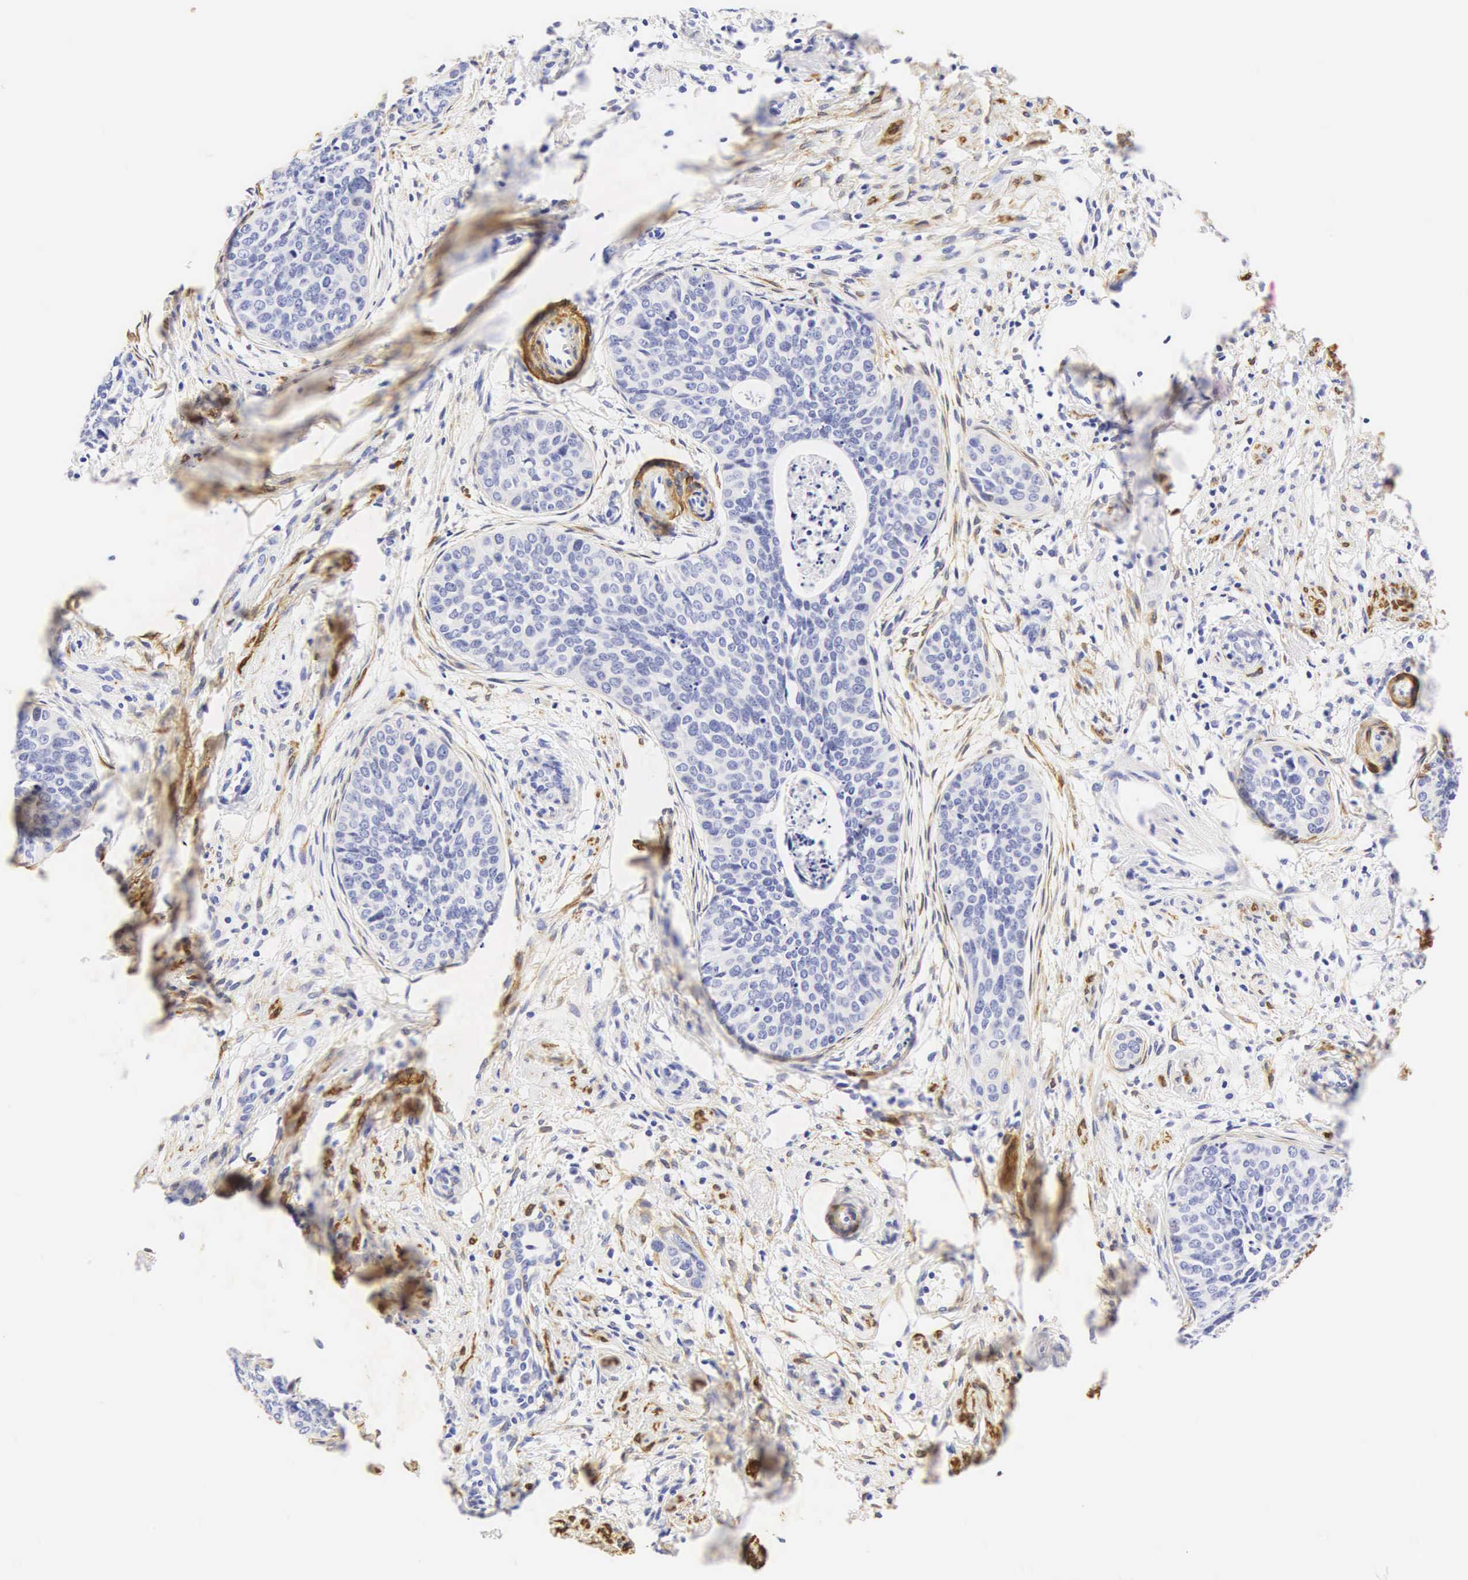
{"staining": {"intensity": "negative", "quantity": "none", "location": "none"}, "tissue": "cervical cancer", "cell_type": "Tumor cells", "image_type": "cancer", "snomed": [{"axis": "morphology", "description": "Squamous cell carcinoma, NOS"}, {"axis": "topography", "description": "Cervix"}], "caption": "Tumor cells show no significant staining in cervical cancer.", "gene": "CNN1", "patient": {"sex": "female", "age": 34}}